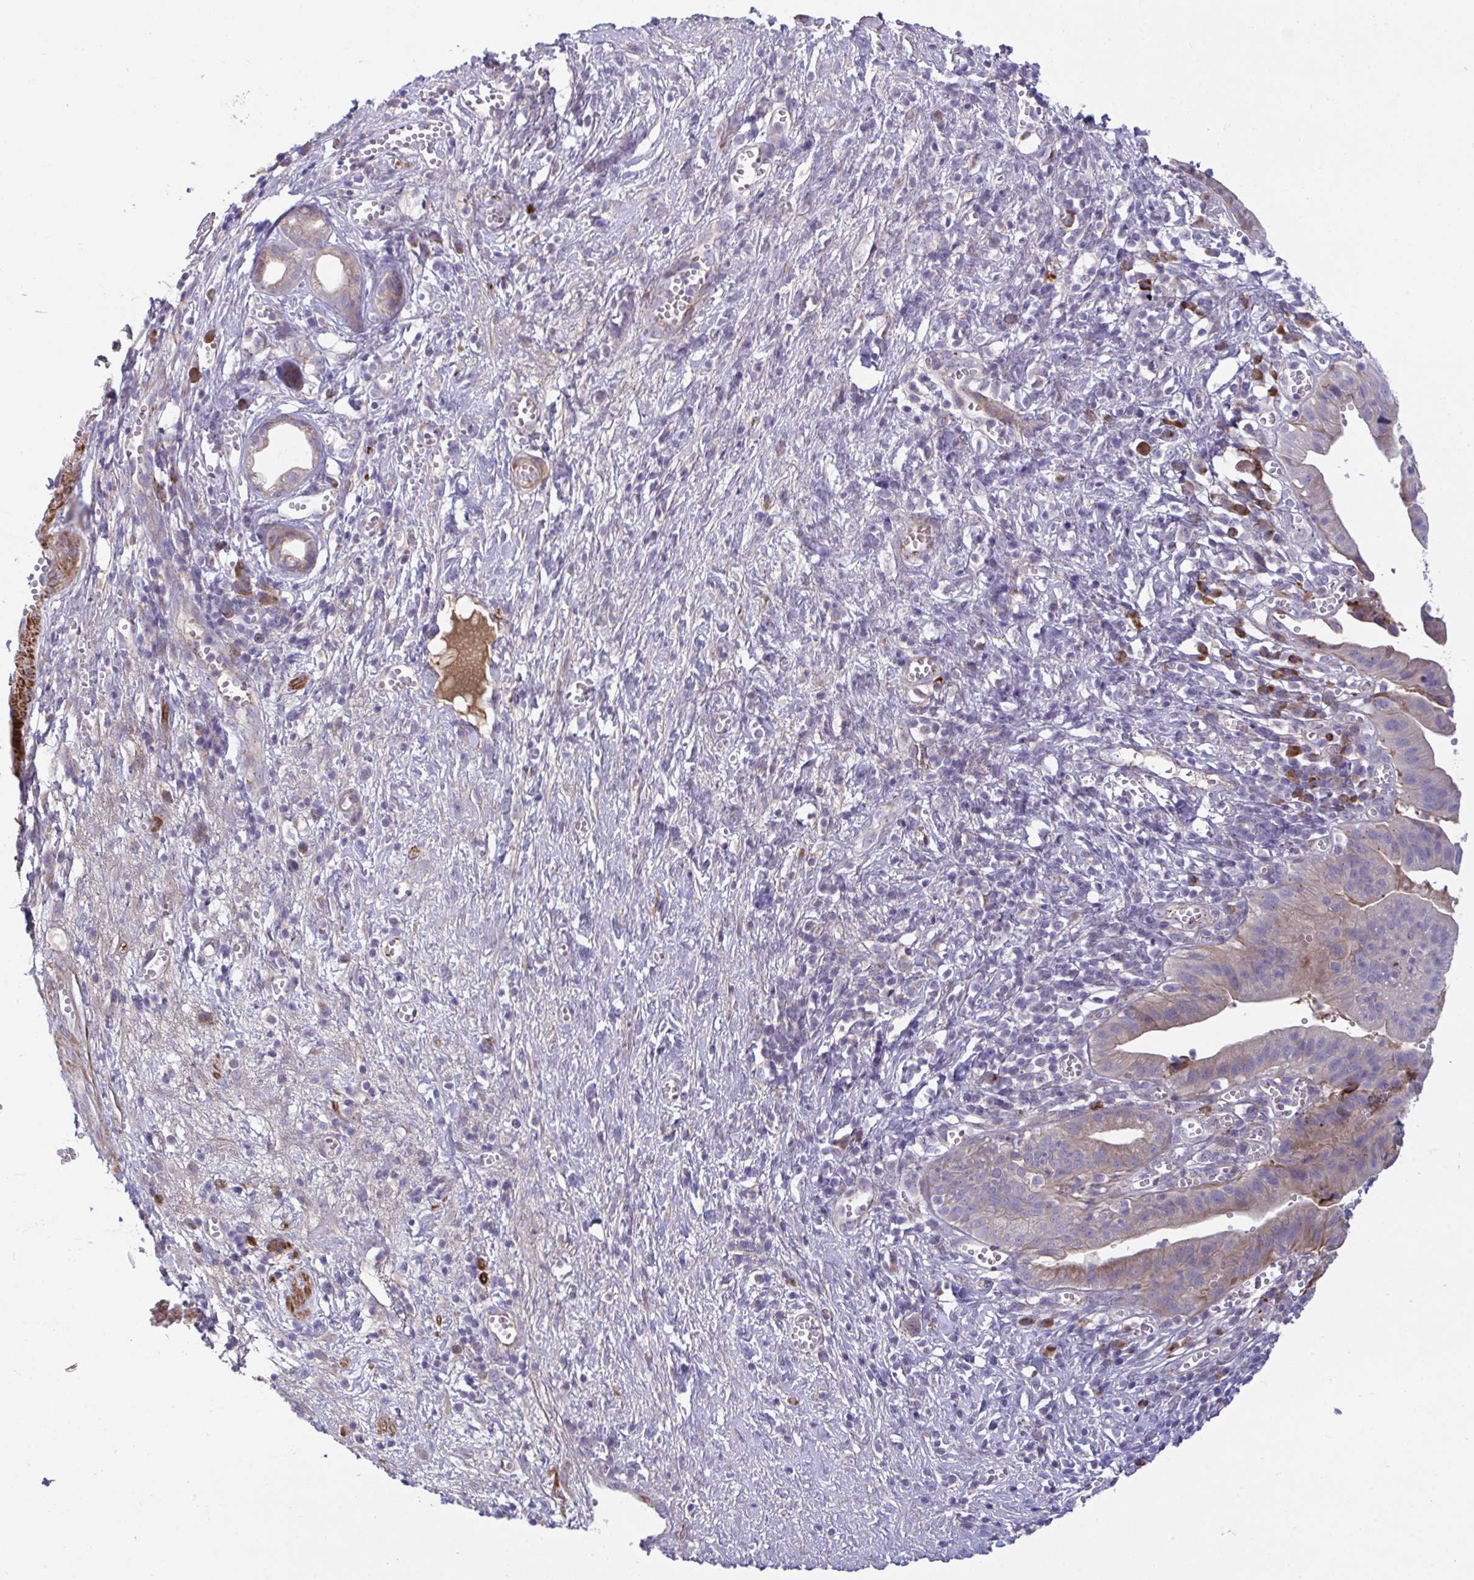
{"staining": {"intensity": "weak", "quantity": "25%-75%", "location": "cytoplasmic/membranous"}, "tissue": "pancreatic cancer", "cell_type": "Tumor cells", "image_type": "cancer", "snomed": [{"axis": "morphology", "description": "Adenocarcinoma, NOS"}, {"axis": "topography", "description": "Pancreas"}], "caption": "Protein expression analysis of pancreatic cancer (adenocarcinoma) shows weak cytoplasmic/membranous expression in about 25%-75% of tumor cells. The staining was performed using DAB, with brown indicating positive protein expression. Nuclei are stained blue with hematoxylin.", "gene": "PIGZ", "patient": {"sex": "female", "age": 73}}